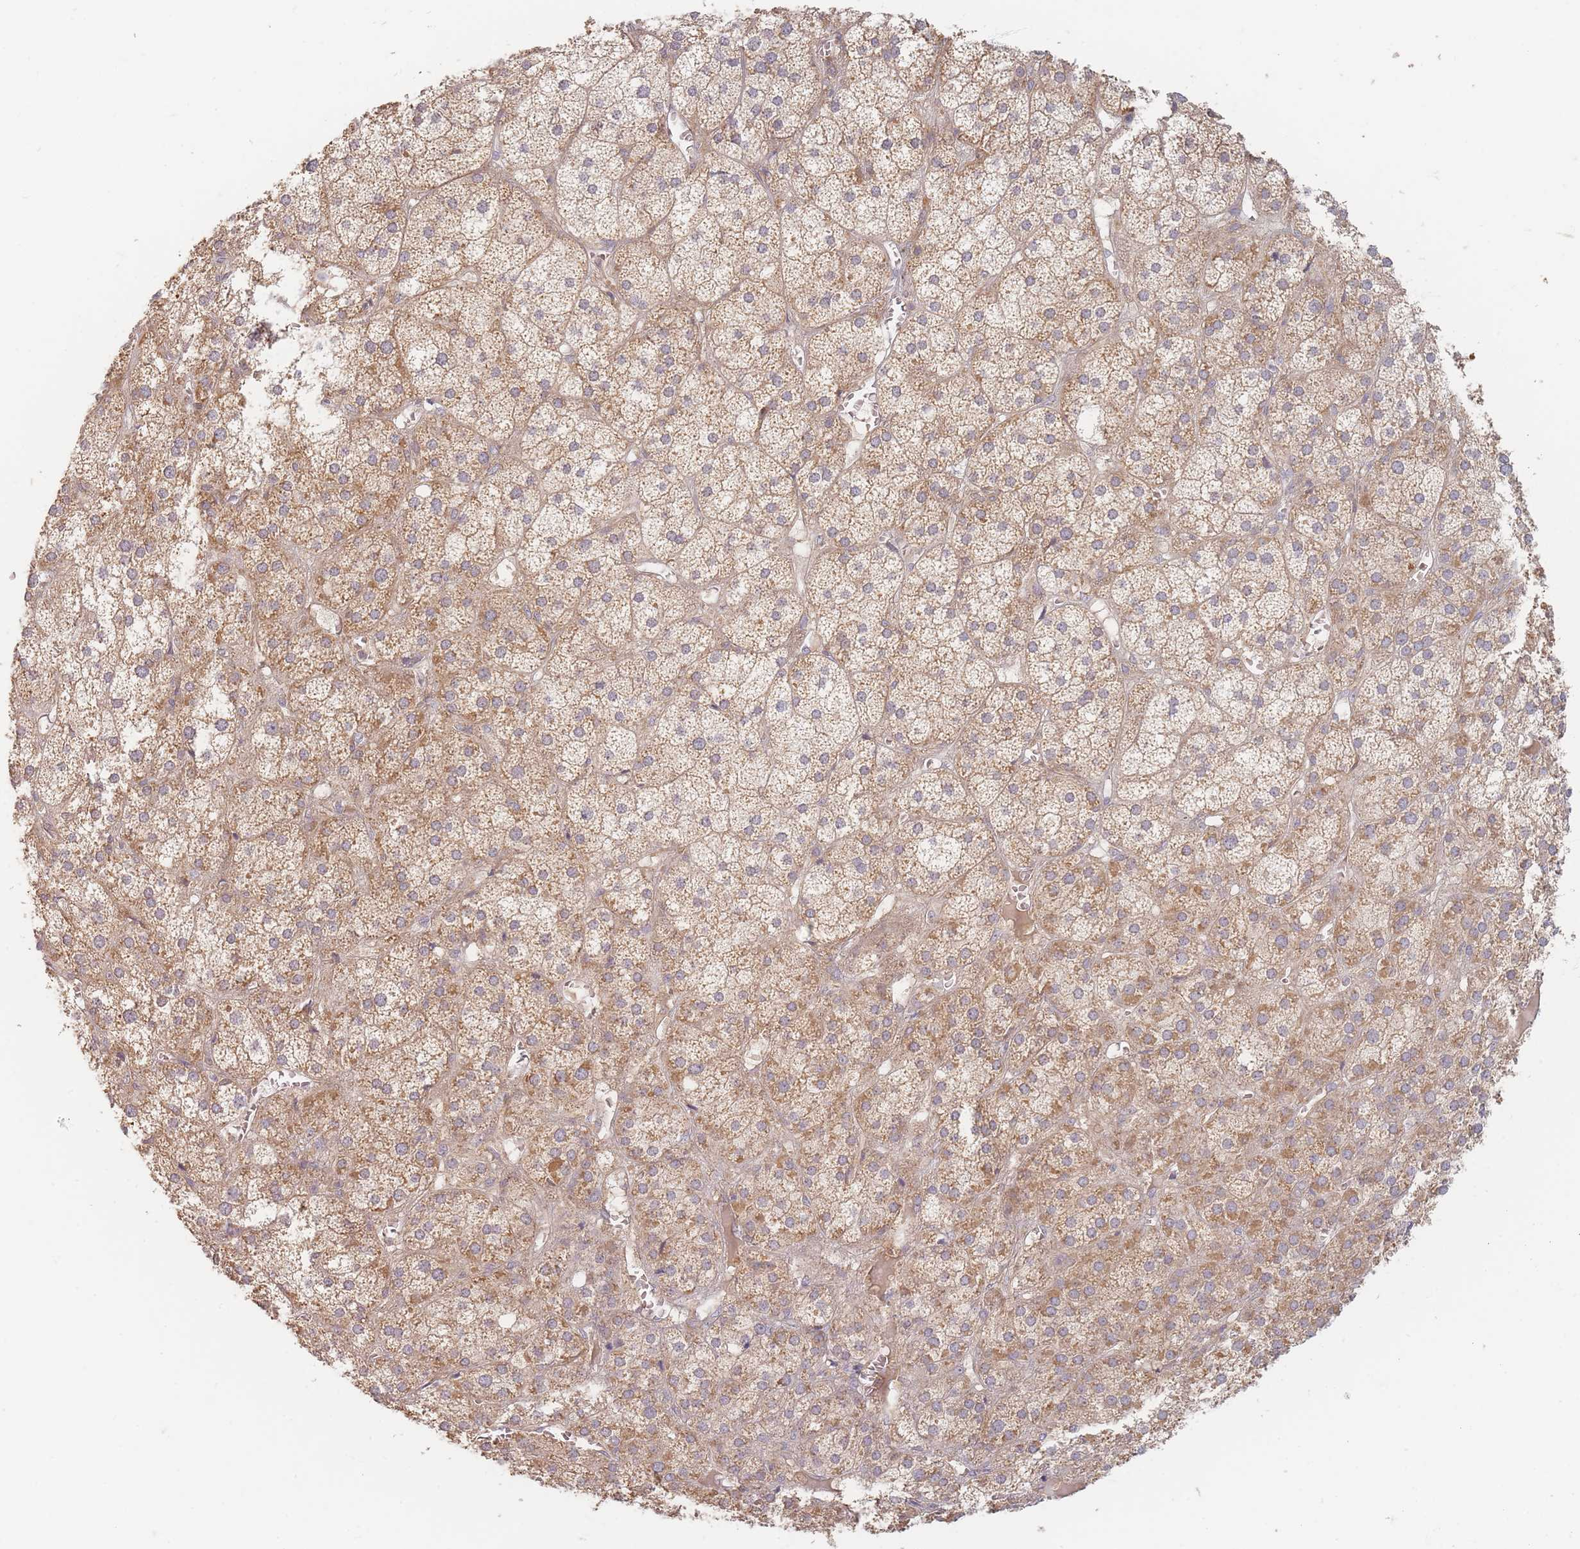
{"staining": {"intensity": "moderate", "quantity": "25%-75%", "location": "cytoplasmic/membranous"}, "tissue": "adrenal gland", "cell_type": "Glandular cells", "image_type": "normal", "snomed": [{"axis": "morphology", "description": "Normal tissue, NOS"}, {"axis": "topography", "description": "Adrenal gland"}], "caption": "Protein expression analysis of unremarkable human adrenal gland reveals moderate cytoplasmic/membranous expression in approximately 25%-75% of glandular cells. Nuclei are stained in blue.", "gene": "SLC35F3", "patient": {"sex": "female", "age": 61}}